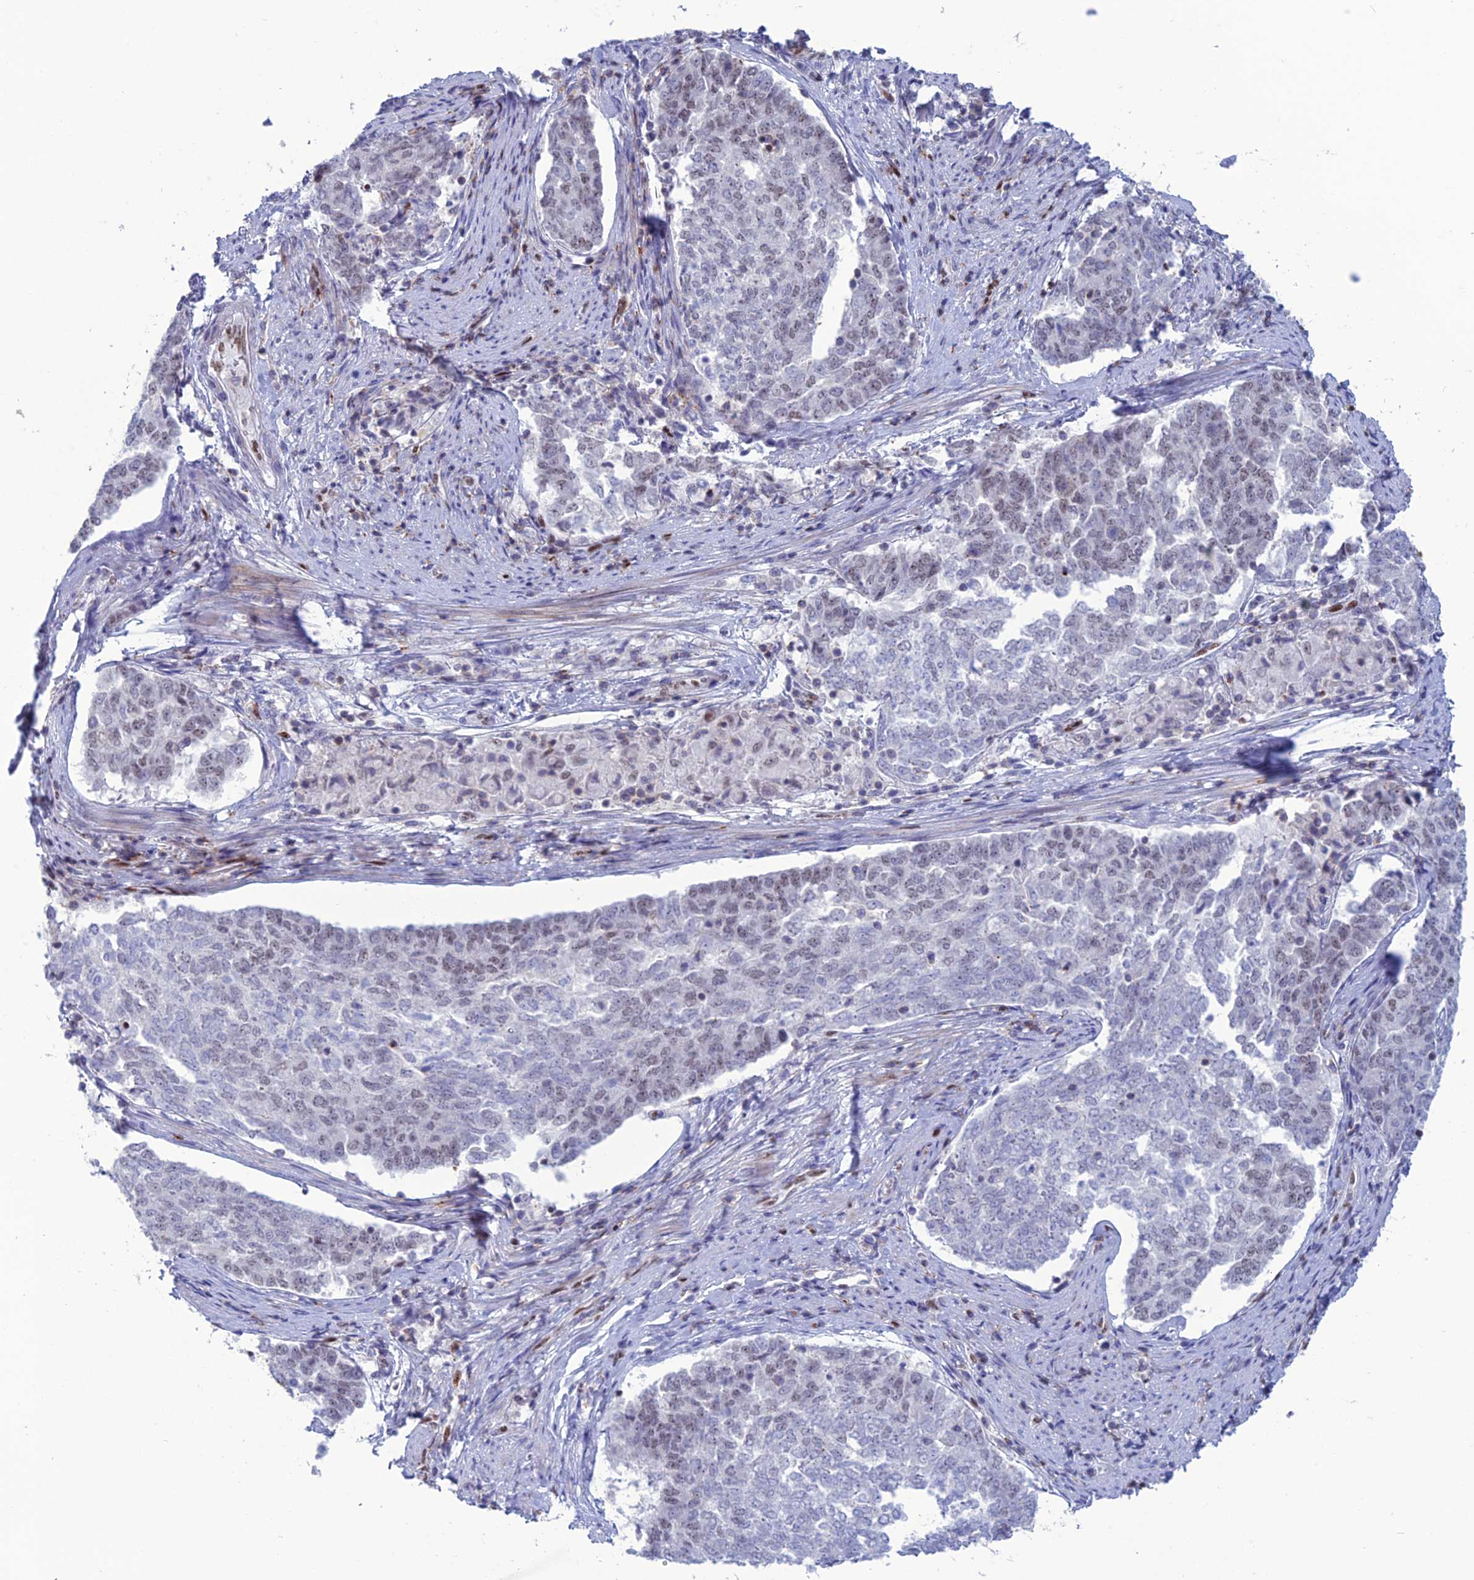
{"staining": {"intensity": "weak", "quantity": "<25%", "location": "nuclear"}, "tissue": "endometrial cancer", "cell_type": "Tumor cells", "image_type": "cancer", "snomed": [{"axis": "morphology", "description": "Adenocarcinoma, NOS"}, {"axis": "topography", "description": "Endometrium"}], "caption": "Image shows no protein positivity in tumor cells of adenocarcinoma (endometrial) tissue.", "gene": "NOL4L", "patient": {"sex": "female", "age": 80}}